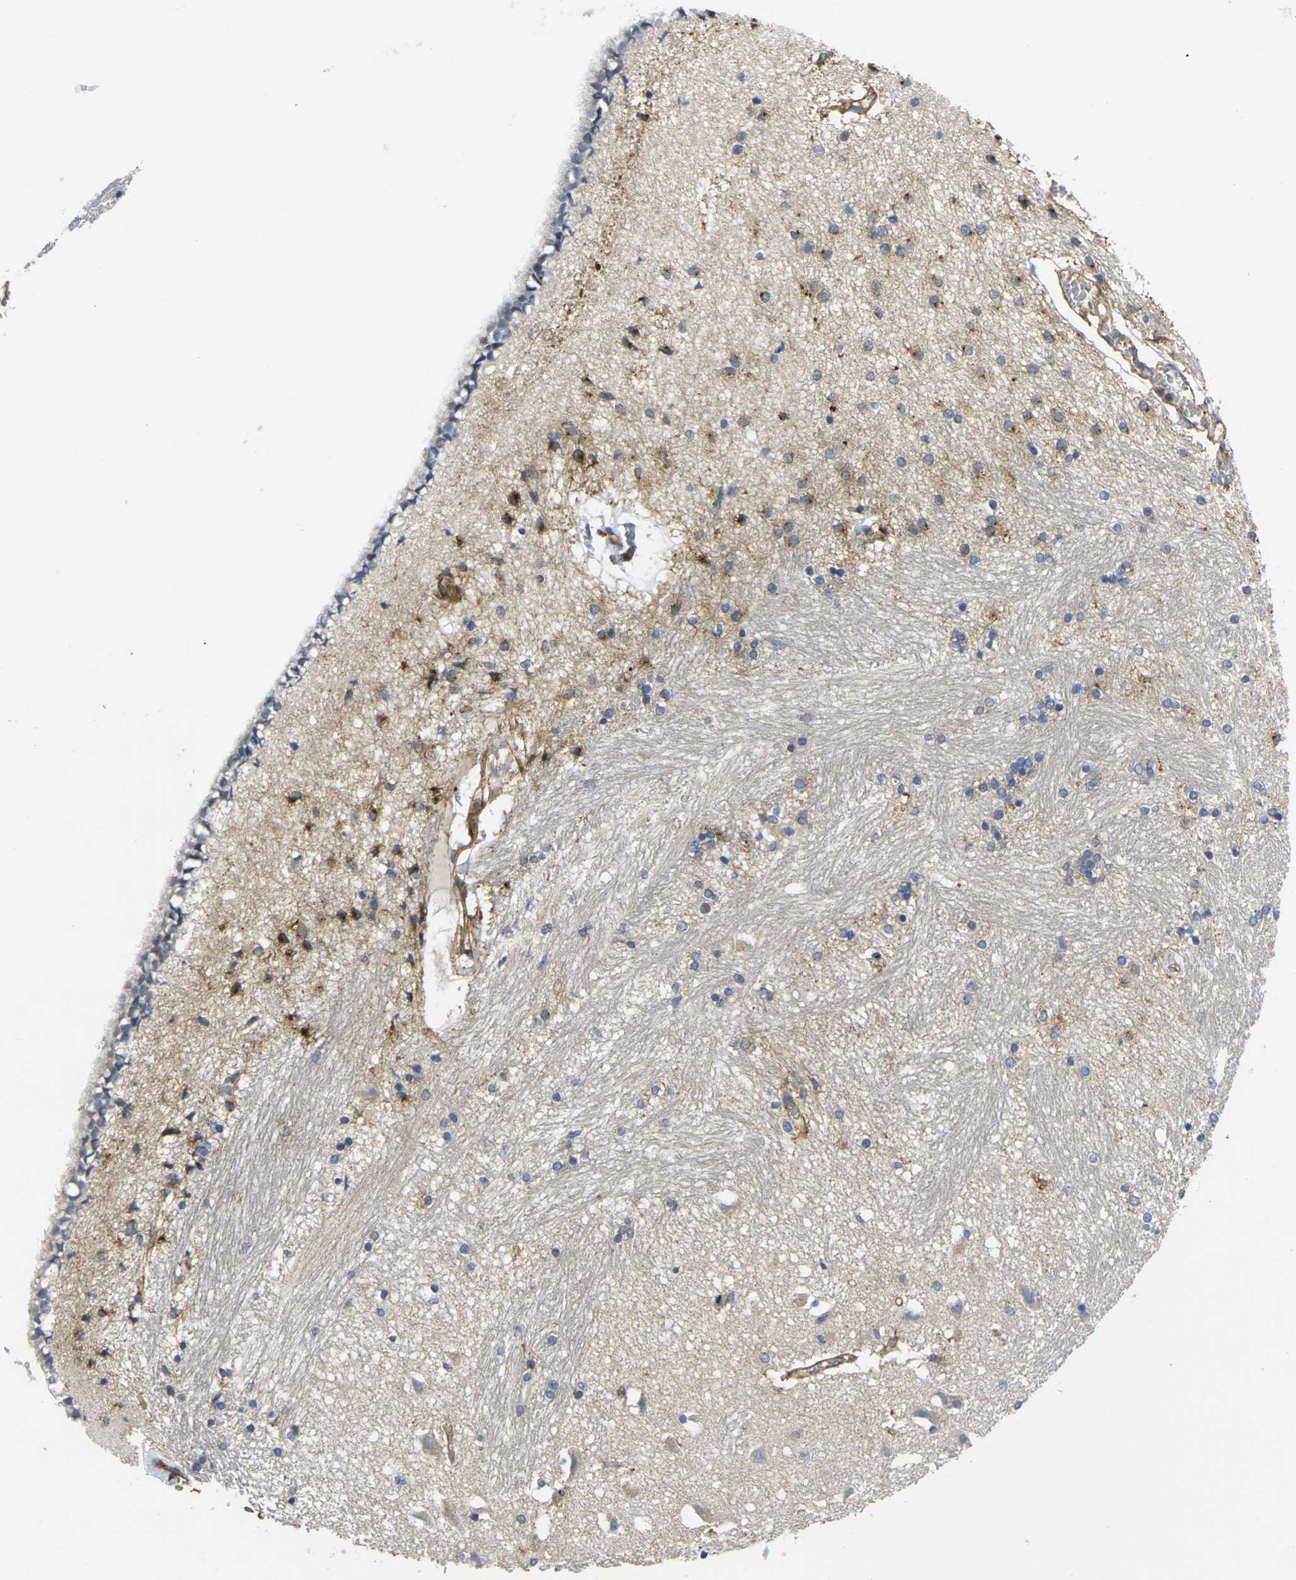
{"staining": {"intensity": "moderate", "quantity": "25%-75%", "location": "cytoplasmic/membranous"}, "tissue": "hippocampus", "cell_type": "Glial cells", "image_type": "normal", "snomed": [{"axis": "morphology", "description": "Normal tissue, NOS"}, {"axis": "topography", "description": "Hippocampus"}], "caption": "A micrograph of hippocampus stained for a protein displays moderate cytoplasmic/membranous brown staining in glial cells. The protein is stained brown, and the nuclei are stained in blue (DAB IHC with brightfield microscopy, high magnification).", "gene": "ECE1", "patient": {"sex": "female", "age": 54}}